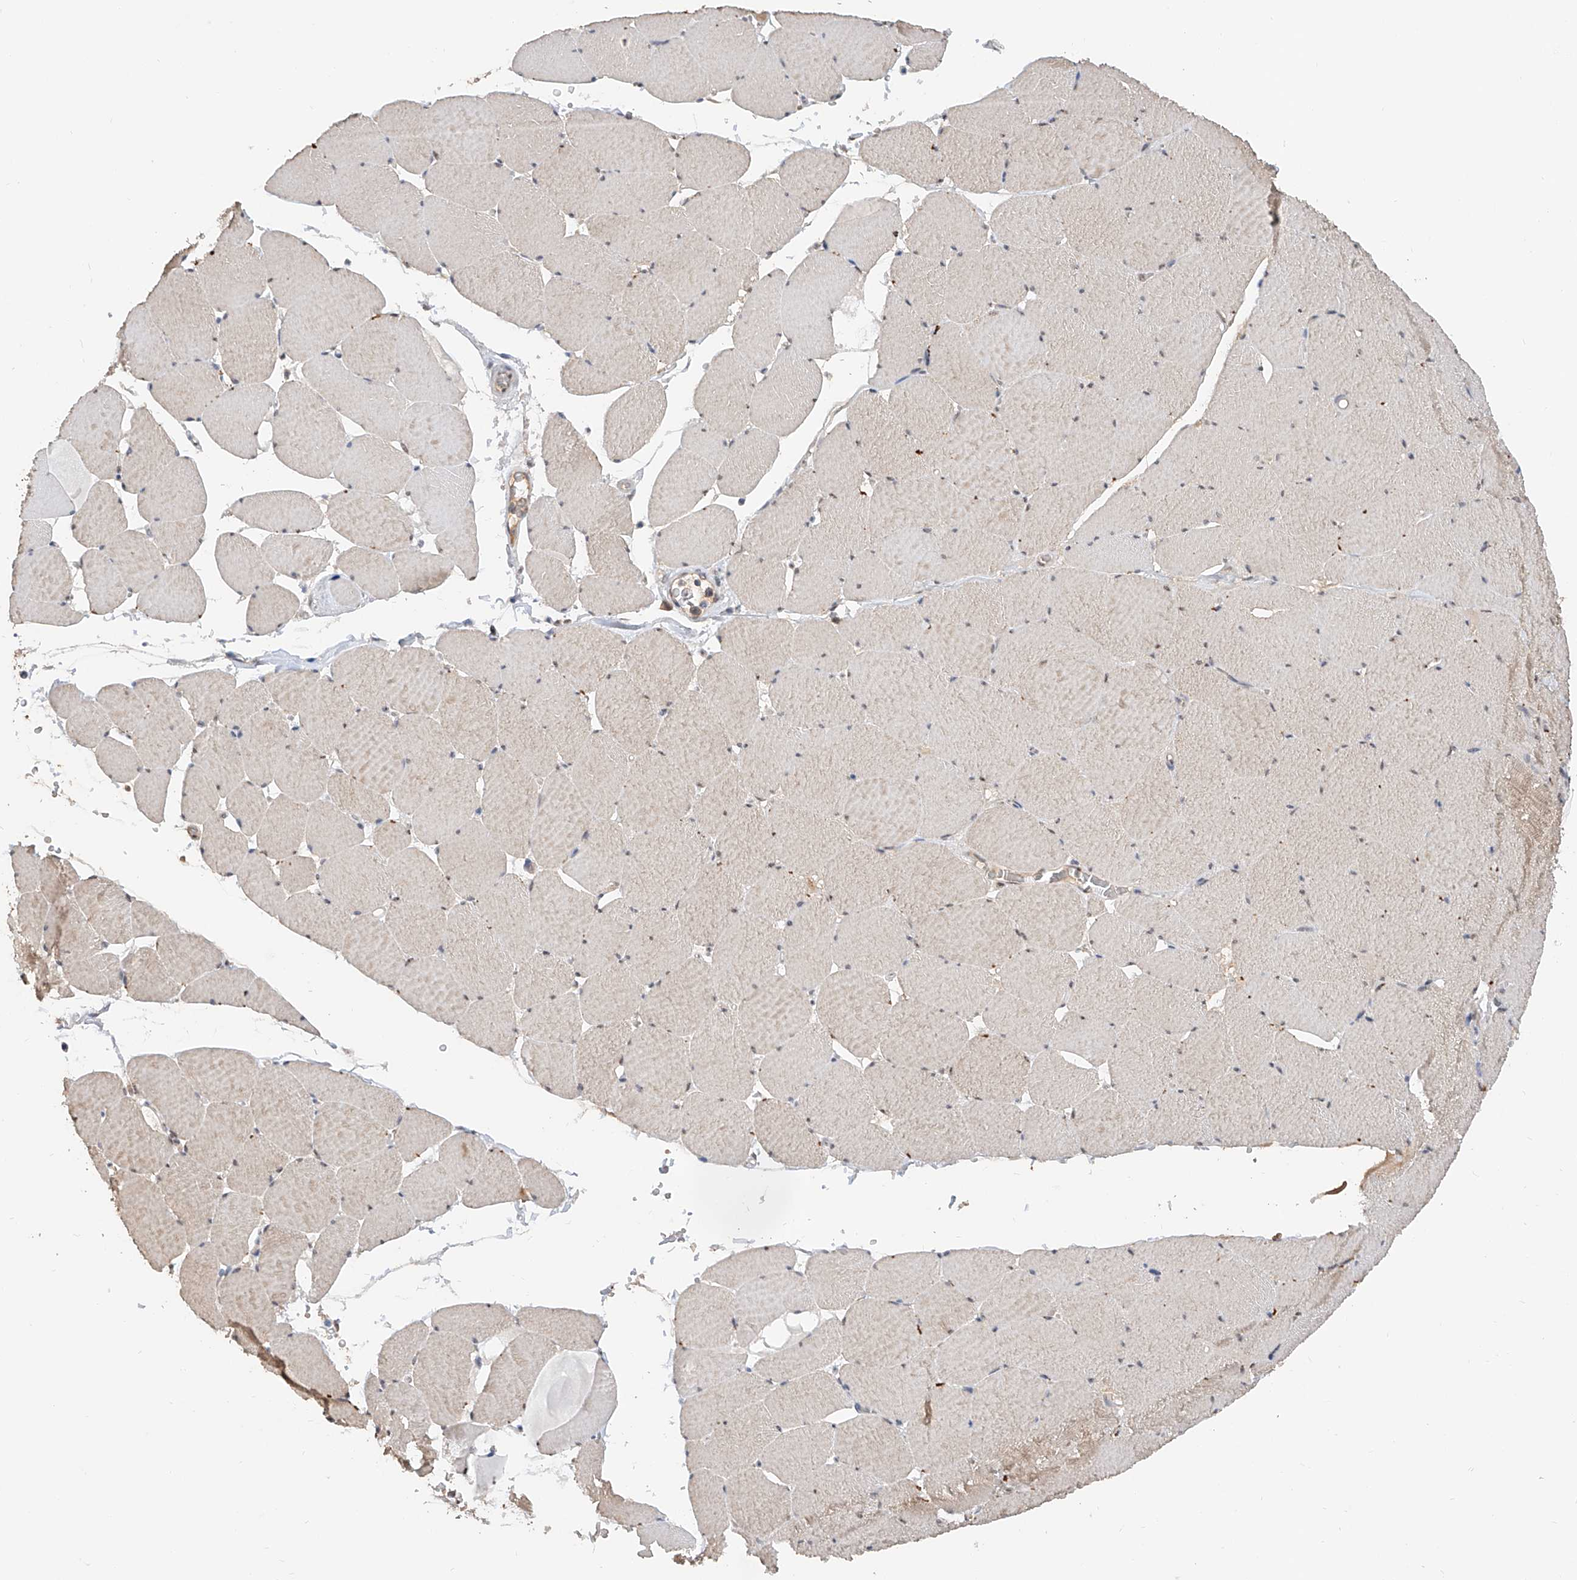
{"staining": {"intensity": "weak", "quantity": "25%-75%", "location": "cytoplasmic/membranous"}, "tissue": "skeletal muscle", "cell_type": "Myocytes", "image_type": "normal", "snomed": [{"axis": "morphology", "description": "Normal tissue, NOS"}, {"axis": "topography", "description": "Skeletal muscle"}, {"axis": "topography", "description": "Head-Neck"}], "caption": "The photomicrograph reveals a brown stain indicating the presence of a protein in the cytoplasmic/membranous of myocytes in skeletal muscle. The staining is performed using DAB brown chromogen to label protein expression. The nuclei are counter-stained blue using hematoxylin.", "gene": "CARMIL3", "patient": {"sex": "male", "age": 66}}